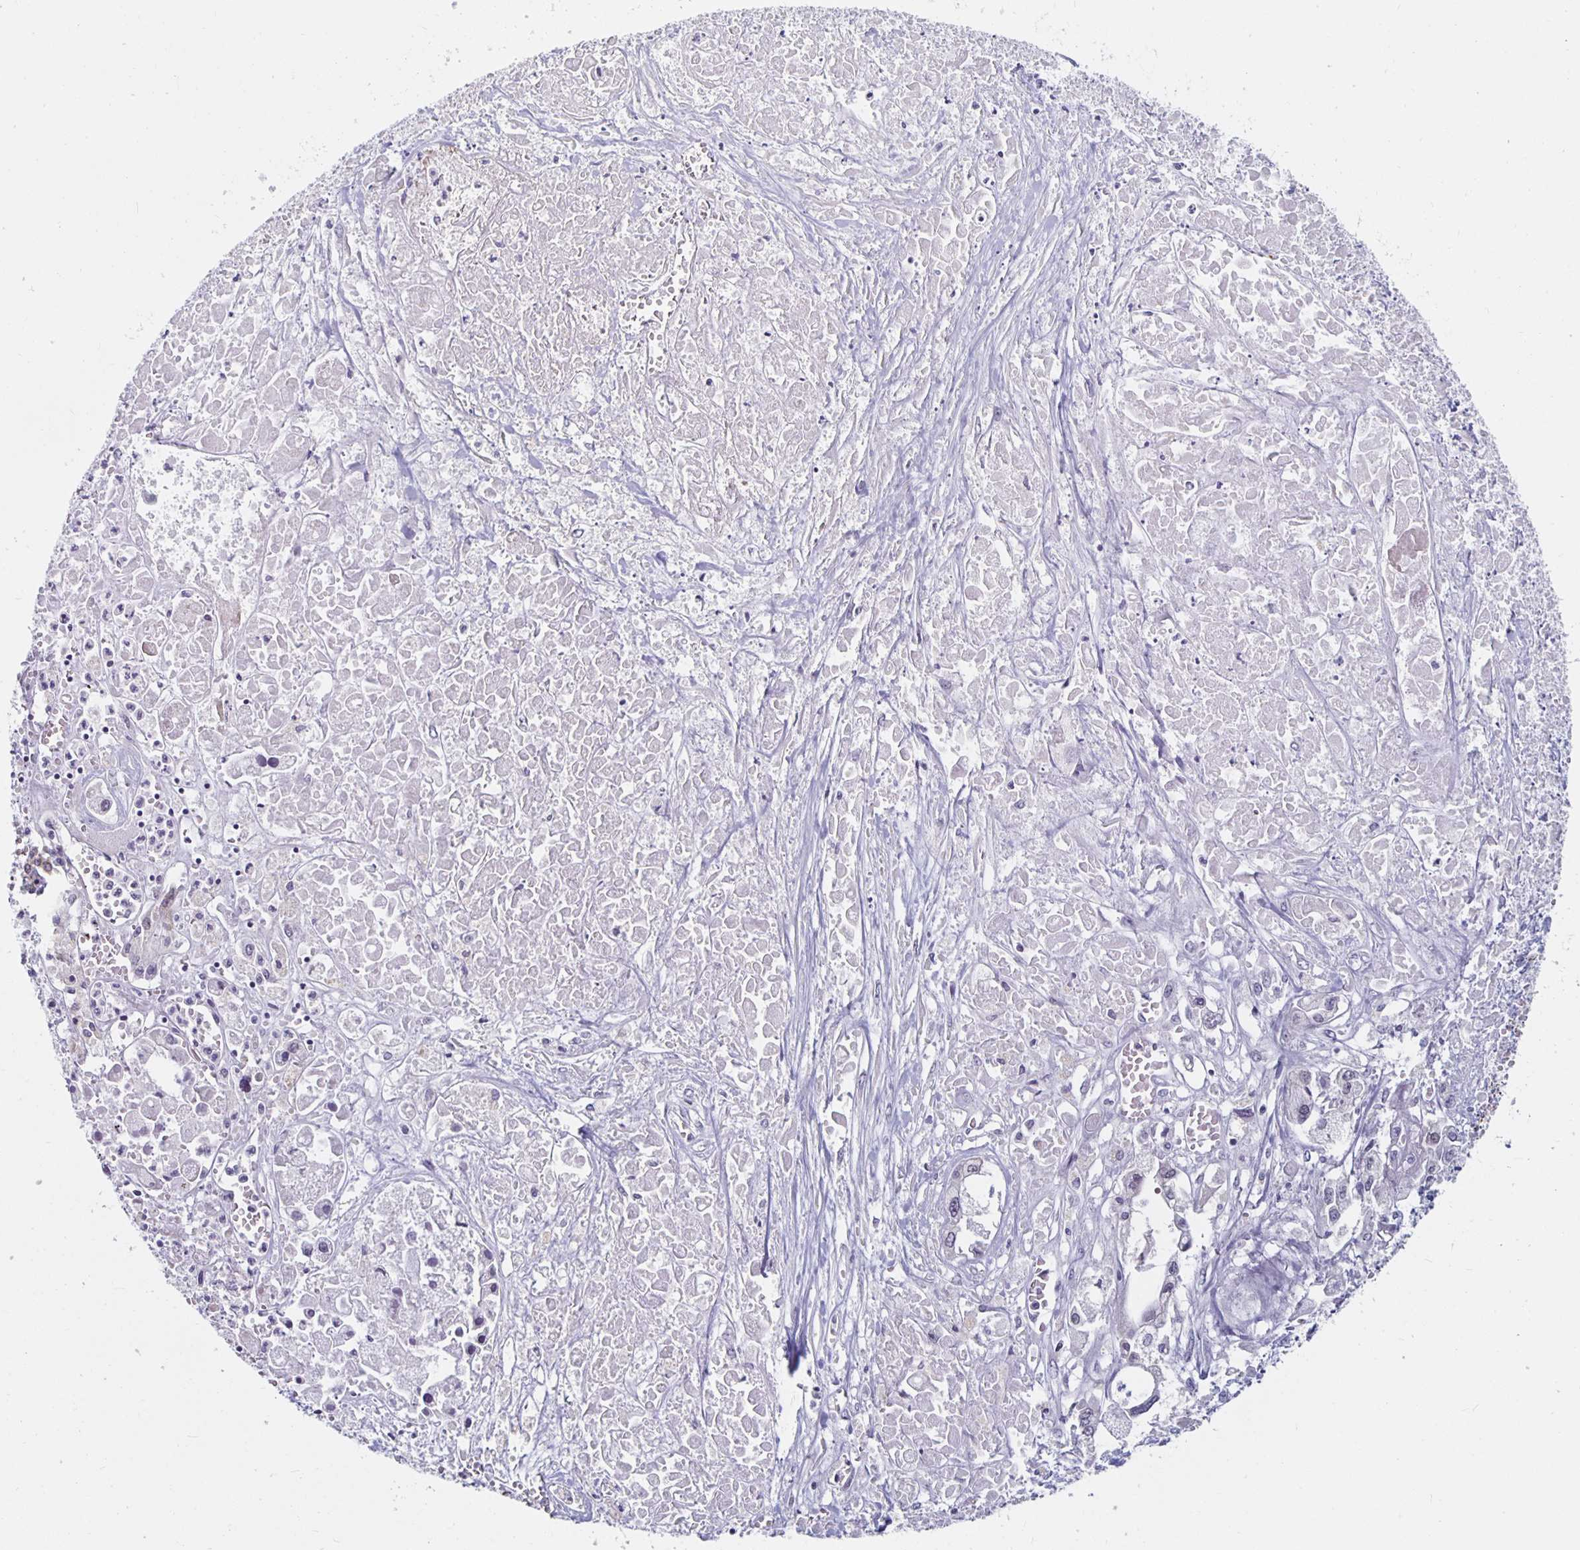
{"staining": {"intensity": "weak", "quantity": "<25%", "location": "nuclear"}, "tissue": "pancreatic cancer", "cell_type": "Tumor cells", "image_type": "cancer", "snomed": [{"axis": "morphology", "description": "Adenocarcinoma, NOS"}, {"axis": "topography", "description": "Pancreas"}], "caption": "Immunohistochemistry image of neoplastic tissue: human pancreatic cancer stained with DAB (3,3'-diaminobenzidine) reveals no significant protein expression in tumor cells.", "gene": "NUP85", "patient": {"sex": "male", "age": 71}}